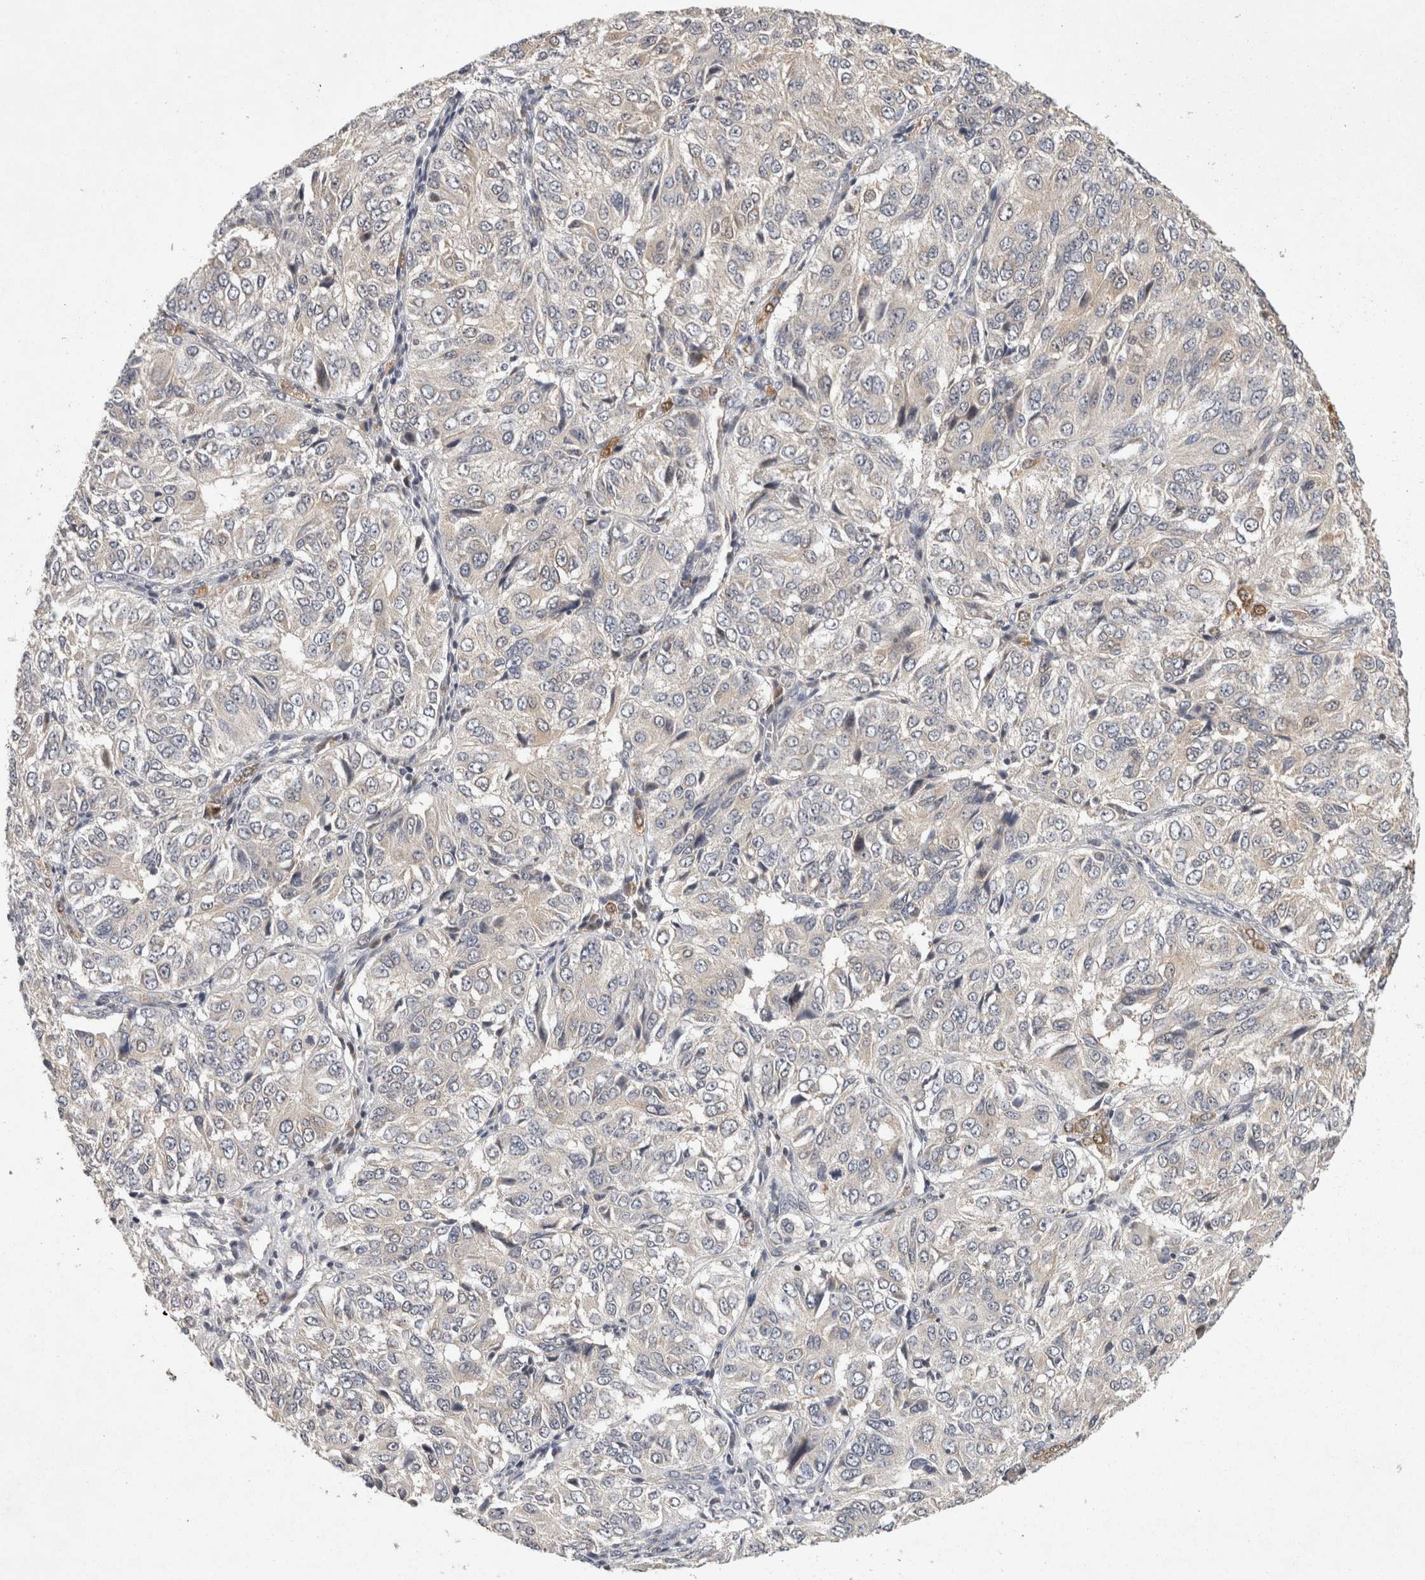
{"staining": {"intensity": "weak", "quantity": "<25%", "location": "cytoplasmic/membranous"}, "tissue": "ovarian cancer", "cell_type": "Tumor cells", "image_type": "cancer", "snomed": [{"axis": "morphology", "description": "Carcinoma, endometroid"}, {"axis": "topography", "description": "Ovary"}], "caption": "Protein analysis of ovarian endometroid carcinoma shows no significant staining in tumor cells. (DAB (3,3'-diaminobenzidine) IHC visualized using brightfield microscopy, high magnification).", "gene": "ACAT2", "patient": {"sex": "female", "age": 51}}